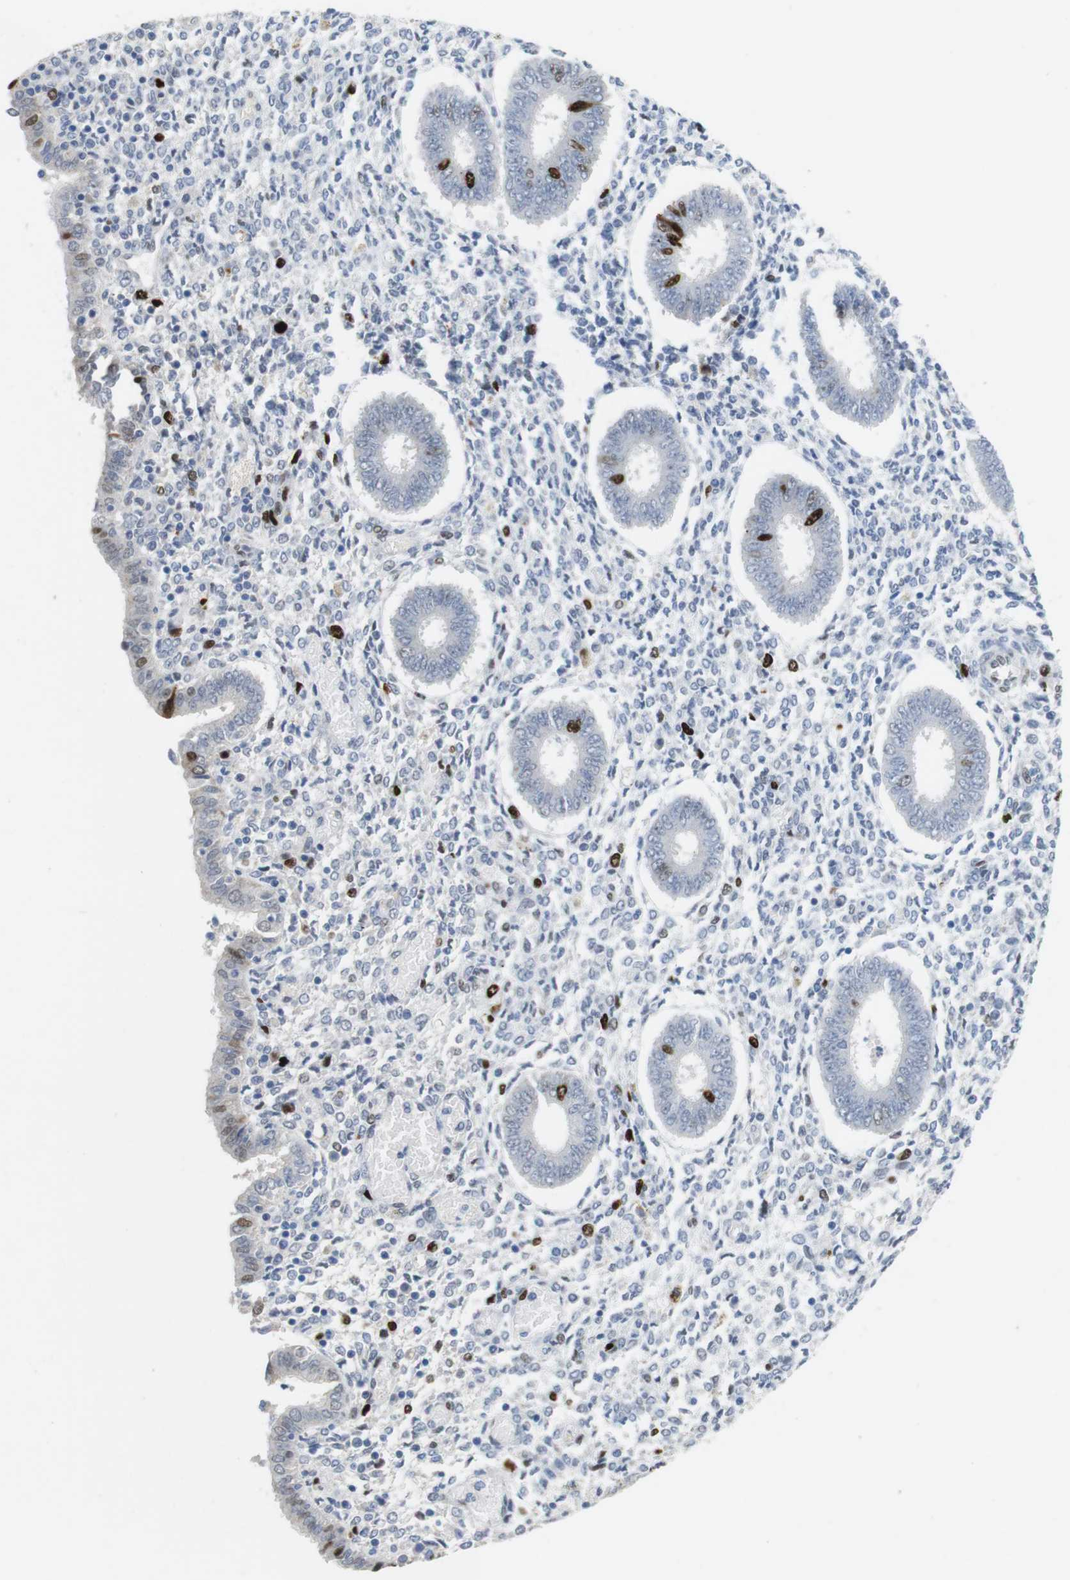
{"staining": {"intensity": "strong", "quantity": "<25%", "location": "nuclear"}, "tissue": "endometrium", "cell_type": "Cells in endometrial stroma", "image_type": "normal", "snomed": [{"axis": "morphology", "description": "Normal tissue, NOS"}, {"axis": "topography", "description": "Endometrium"}], "caption": "Cells in endometrial stroma exhibit medium levels of strong nuclear positivity in about <25% of cells in normal human endometrium. (DAB (3,3'-diaminobenzidine) IHC, brown staining for protein, blue staining for nuclei).", "gene": "KPNA2", "patient": {"sex": "female", "age": 35}}